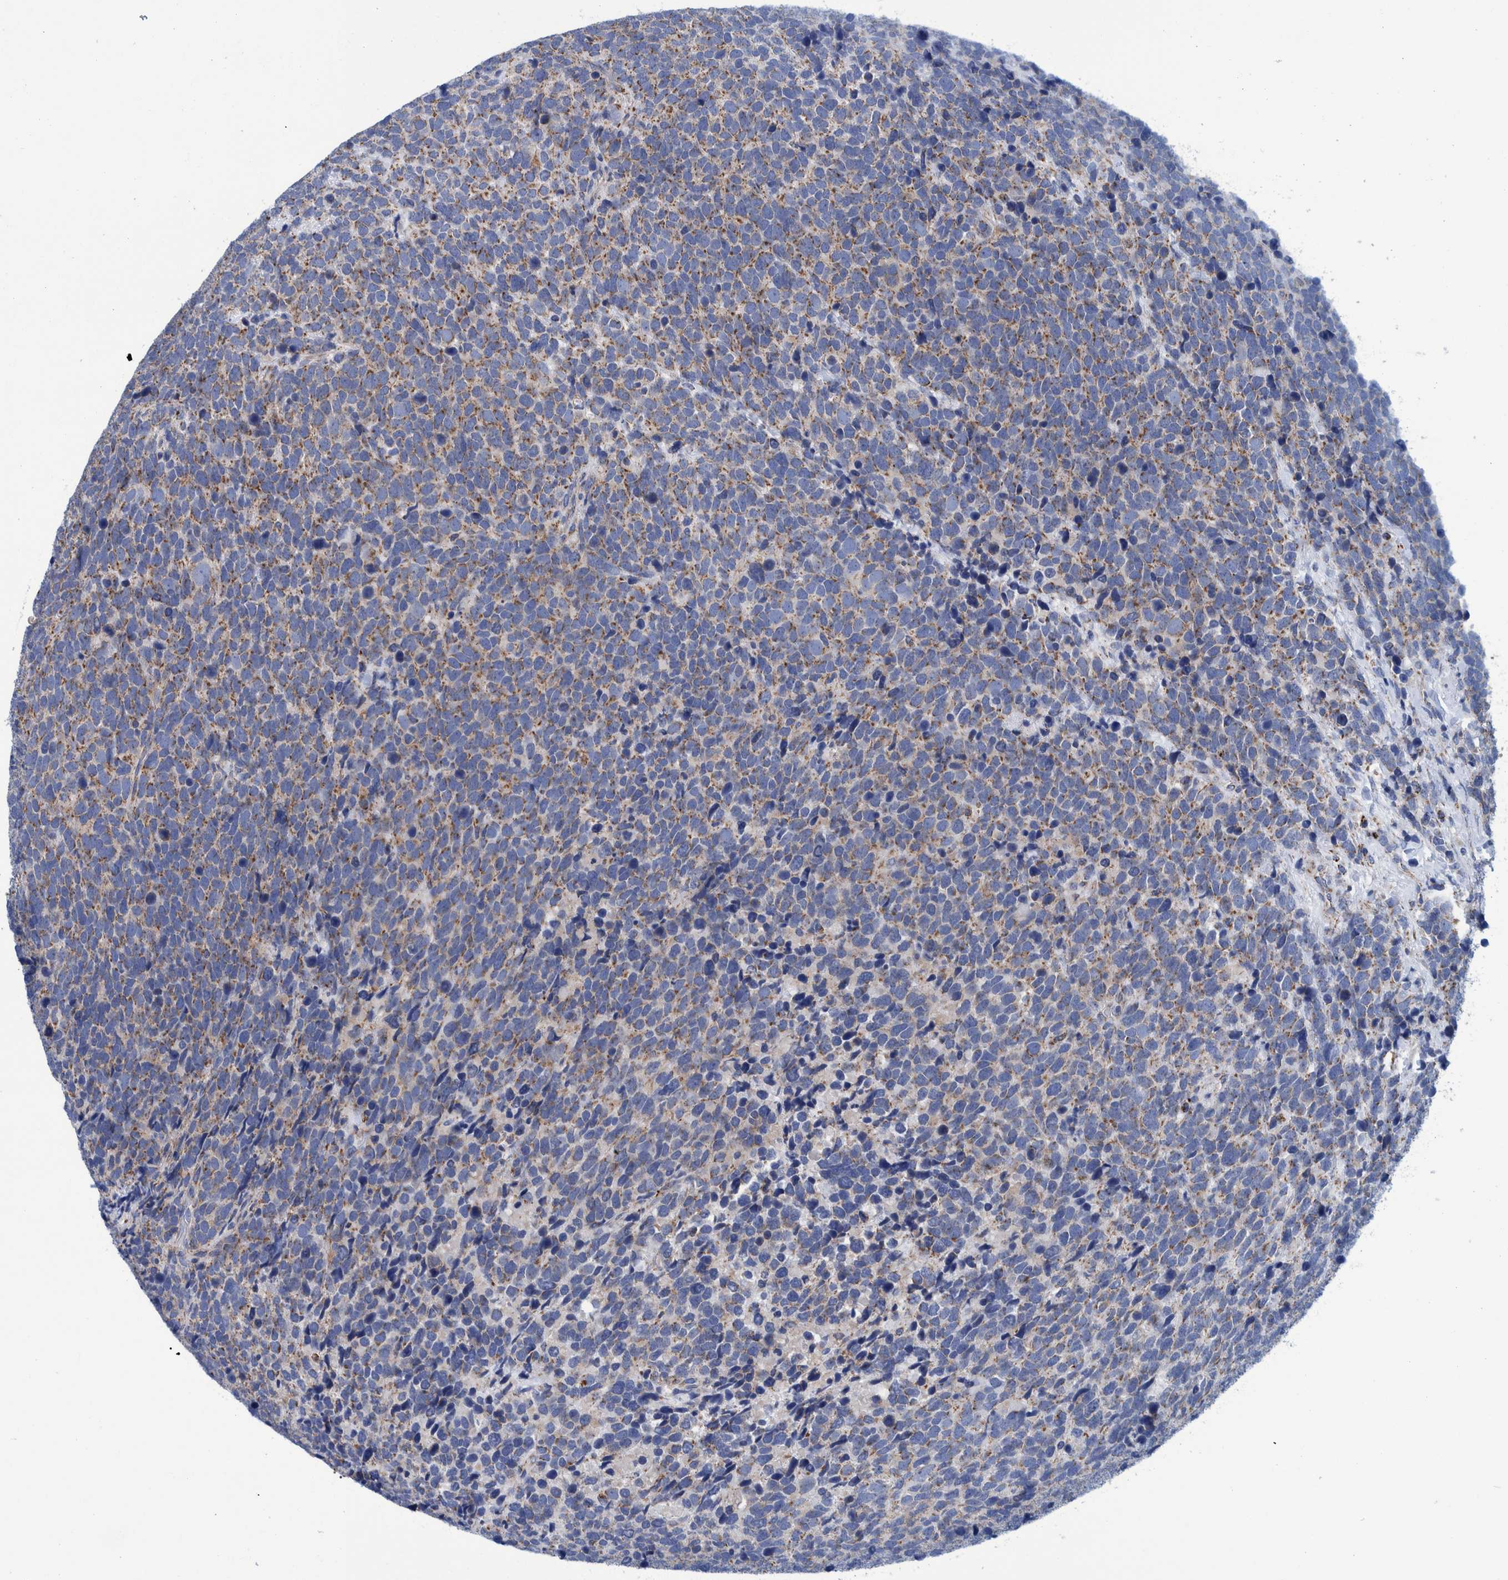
{"staining": {"intensity": "moderate", "quantity": "25%-75%", "location": "cytoplasmic/membranous"}, "tissue": "urothelial cancer", "cell_type": "Tumor cells", "image_type": "cancer", "snomed": [{"axis": "morphology", "description": "Urothelial carcinoma, High grade"}, {"axis": "topography", "description": "Urinary bladder"}], "caption": "Urothelial cancer stained with immunohistochemistry displays moderate cytoplasmic/membranous positivity in approximately 25%-75% of tumor cells.", "gene": "BZW2", "patient": {"sex": "female", "age": 82}}